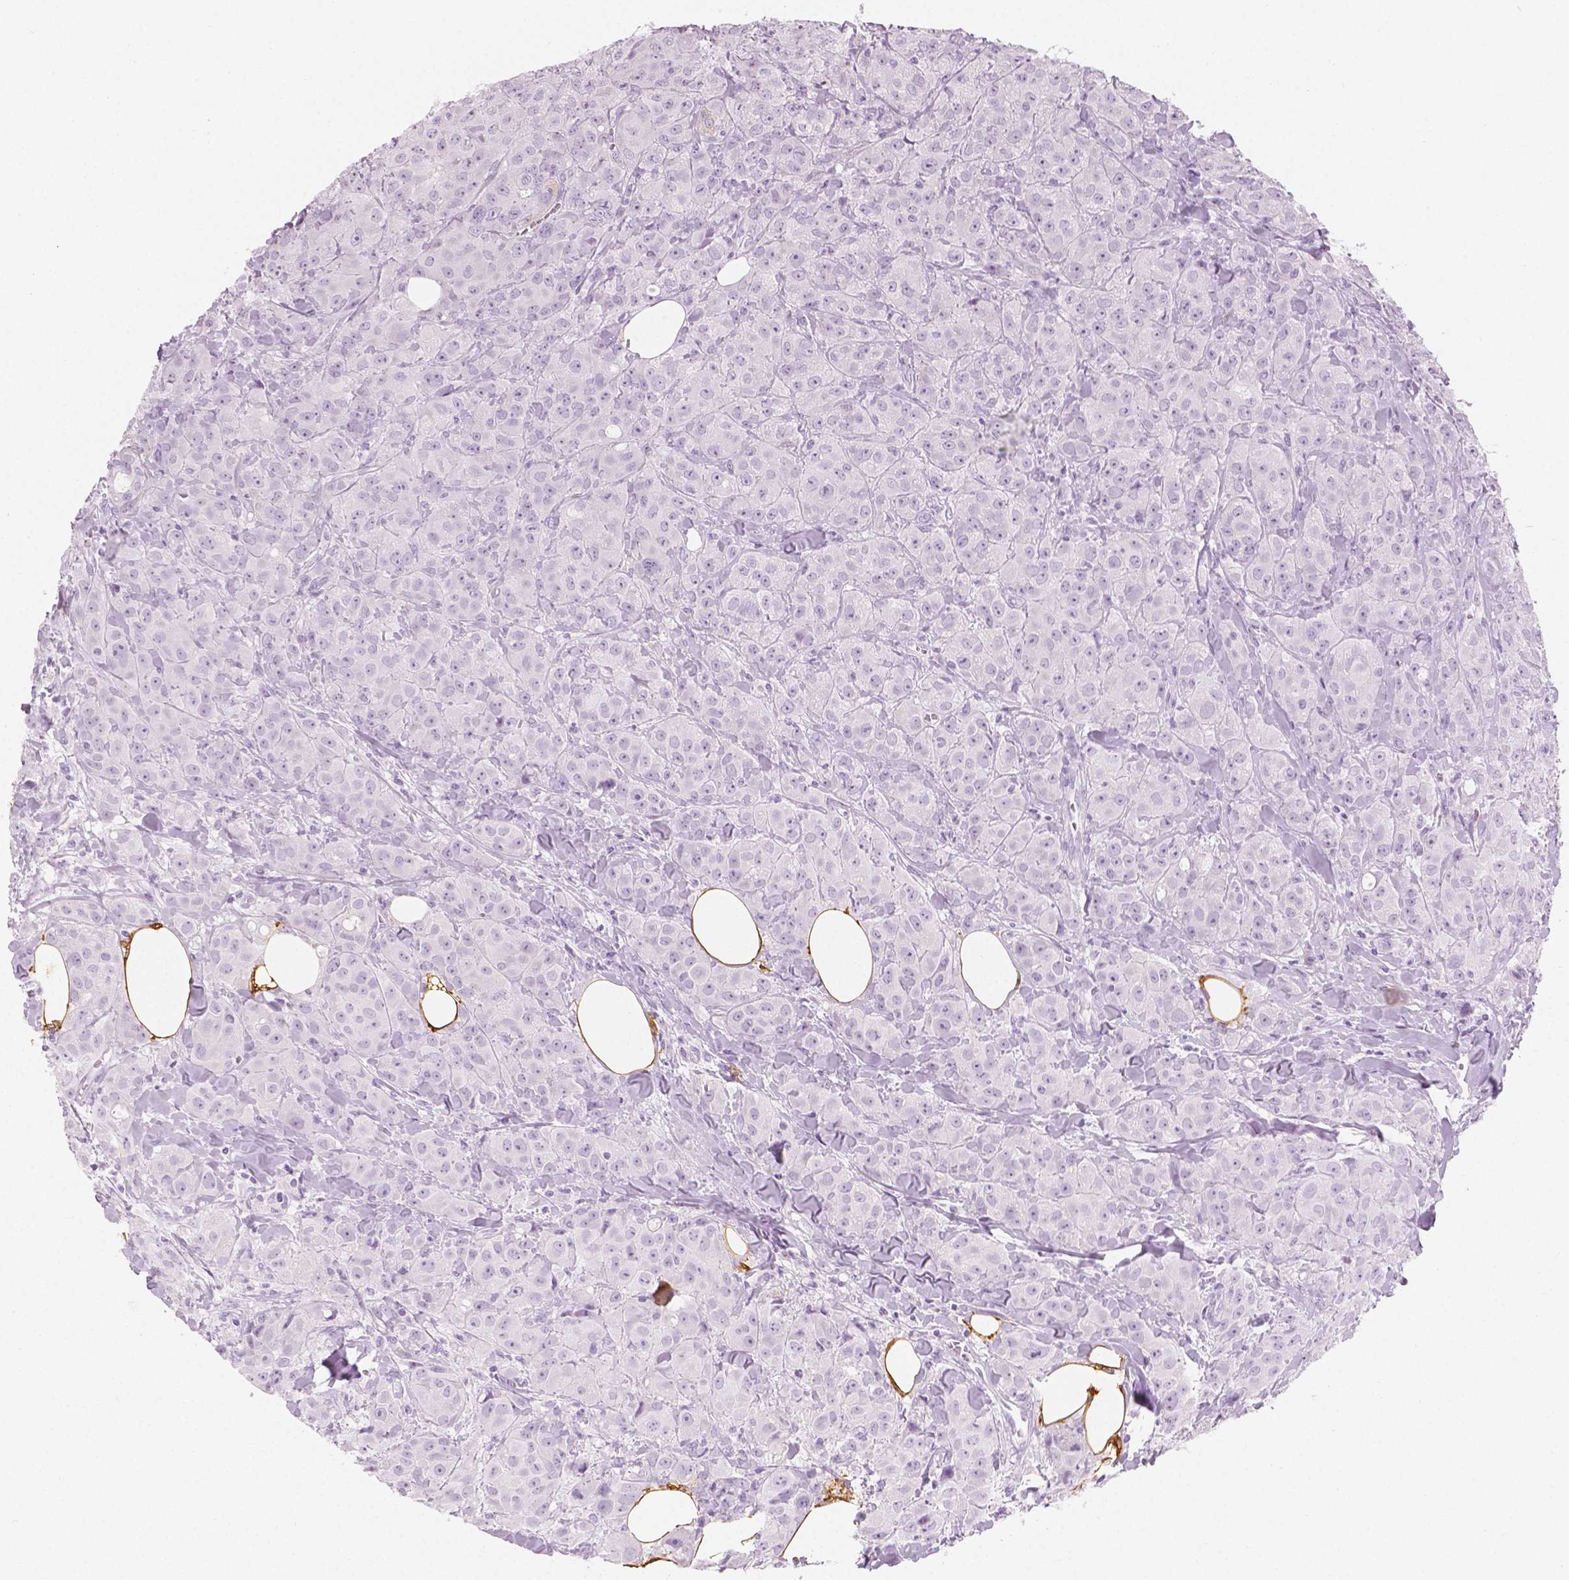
{"staining": {"intensity": "negative", "quantity": "none", "location": "none"}, "tissue": "breast cancer", "cell_type": "Tumor cells", "image_type": "cancer", "snomed": [{"axis": "morphology", "description": "Duct carcinoma"}, {"axis": "topography", "description": "Breast"}], "caption": "A high-resolution photomicrograph shows immunohistochemistry staining of breast cancer (invasive ductal carcinoma), which exhibits no significant expression in tumor cells. (DAB immunohistochemistry visualized using brightfield microscopy, high magnification).", "gene": "PLIN4", "patient": {"sex": "female", "age": 43}}